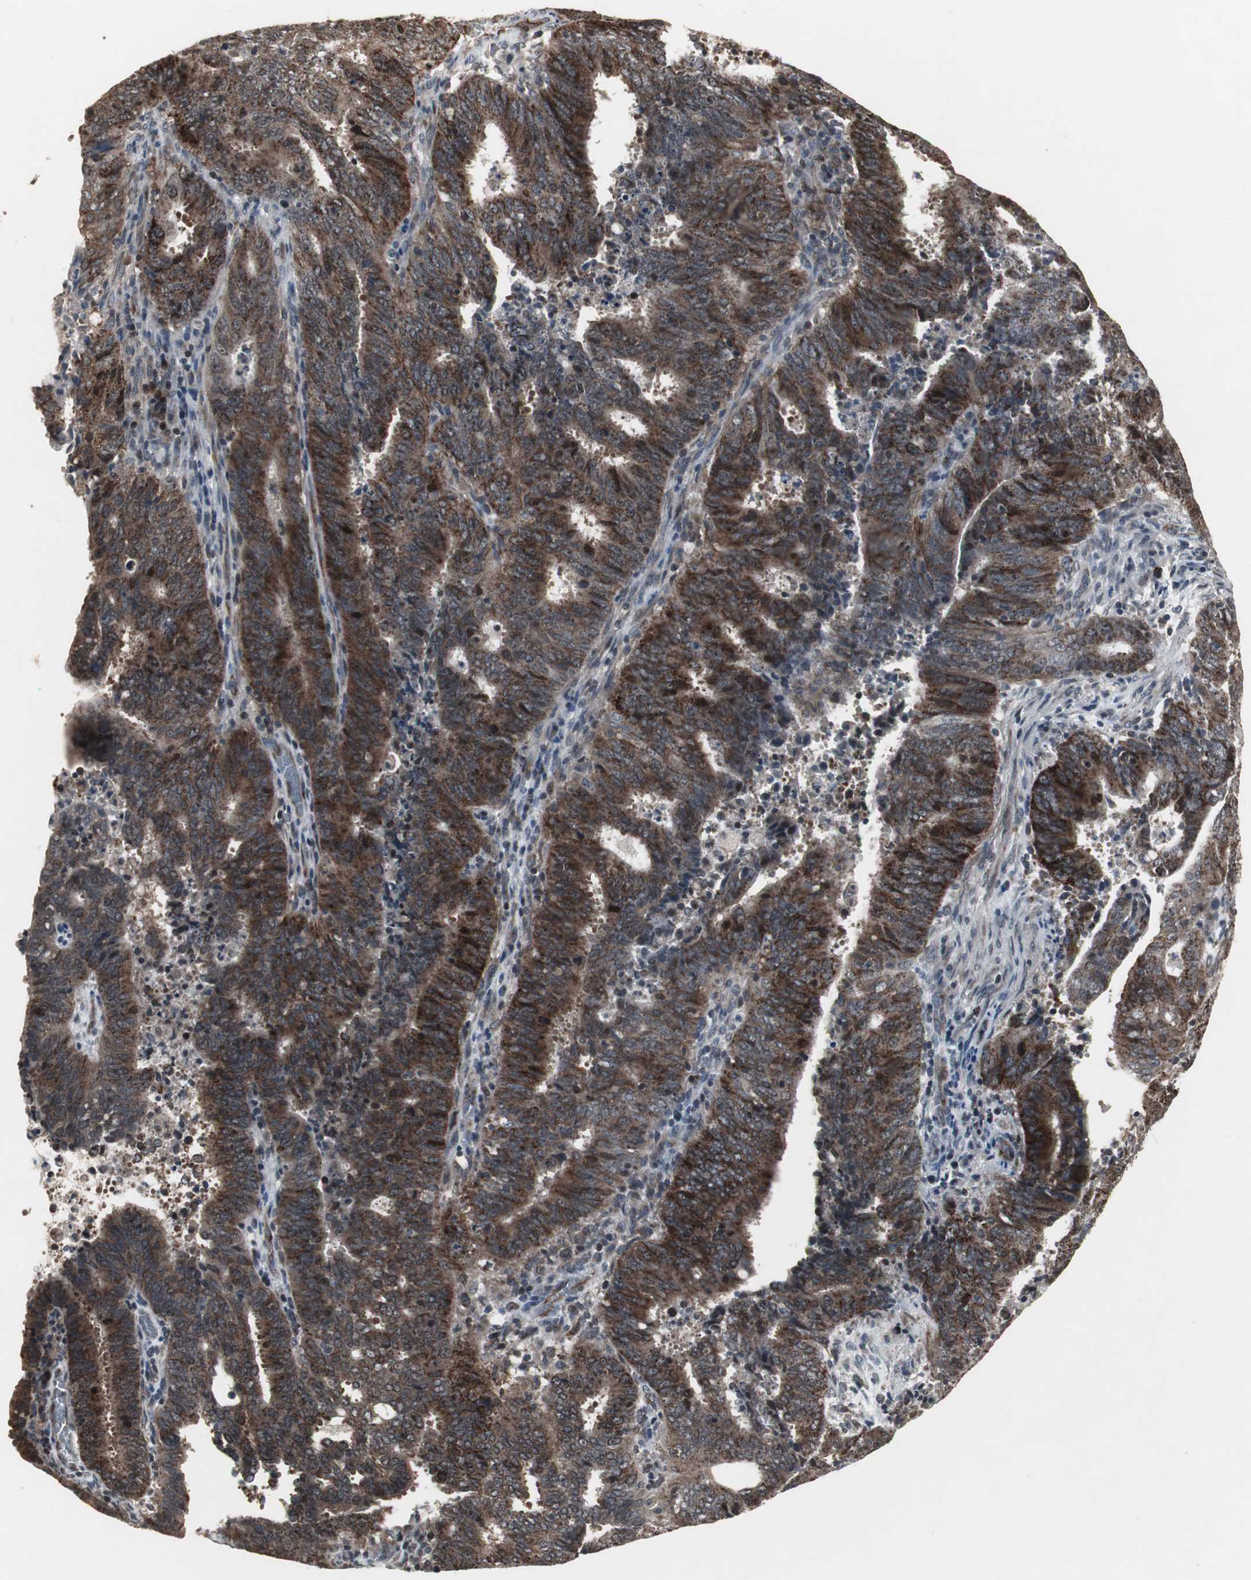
{"staining": {"intensity": "strong", "quantity": ">75%", "location": "cytoplasmic/membranous"}, "tissue": "cervical cancer", "cell_type": "Tumor cells", "image_type": "cancer", "snomed": [{"axis": "morphology", "description": "Adenocarcinoma, NOS"}, {"axis": "topography", "description": "Cervix"}], "caption": "Human cervical cancer stained with a brown dye shows strong cytoplasmic/membranous positive staining in about >75% of tumor cells.", "gene": "MRPL40", "patient": {"sex": "female", "age": 44}}